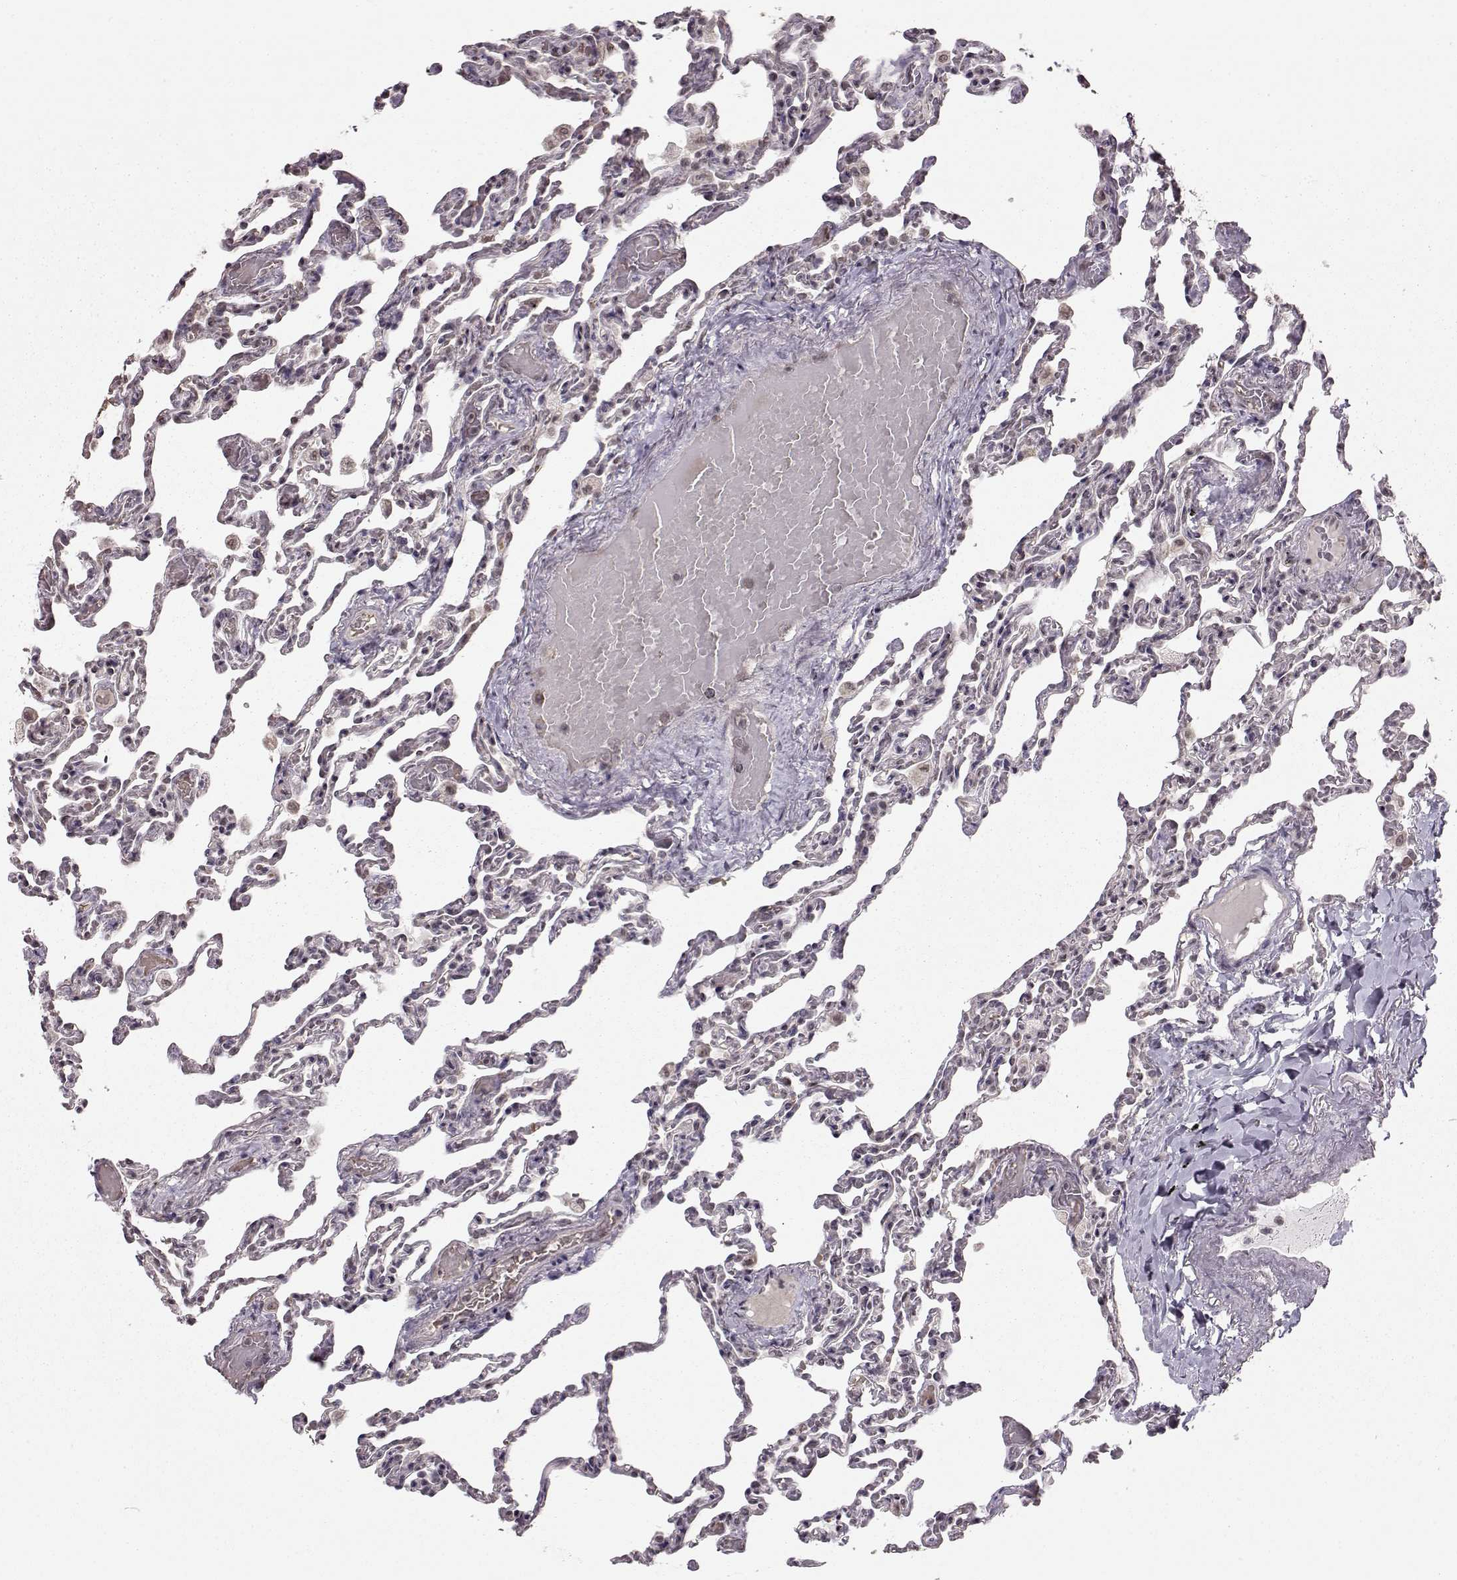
{"staining": {"intensity": "negative", "quantity": "none", "location": "none"}, "tissue": "lung", "cell_type": "Alveolar cells", "image_type": "normal", "snomed": [{"axis": "morphology", "description": "Normal tissue, NOS"}, {"axis": "topography", "description": "Lung"}], "caption": "DAB immunohistochemical staining of benign lung shows no significant positivity in alveolar cells.", "gene": "PCP4", "patient": {"sex": "female", "age": 43}}